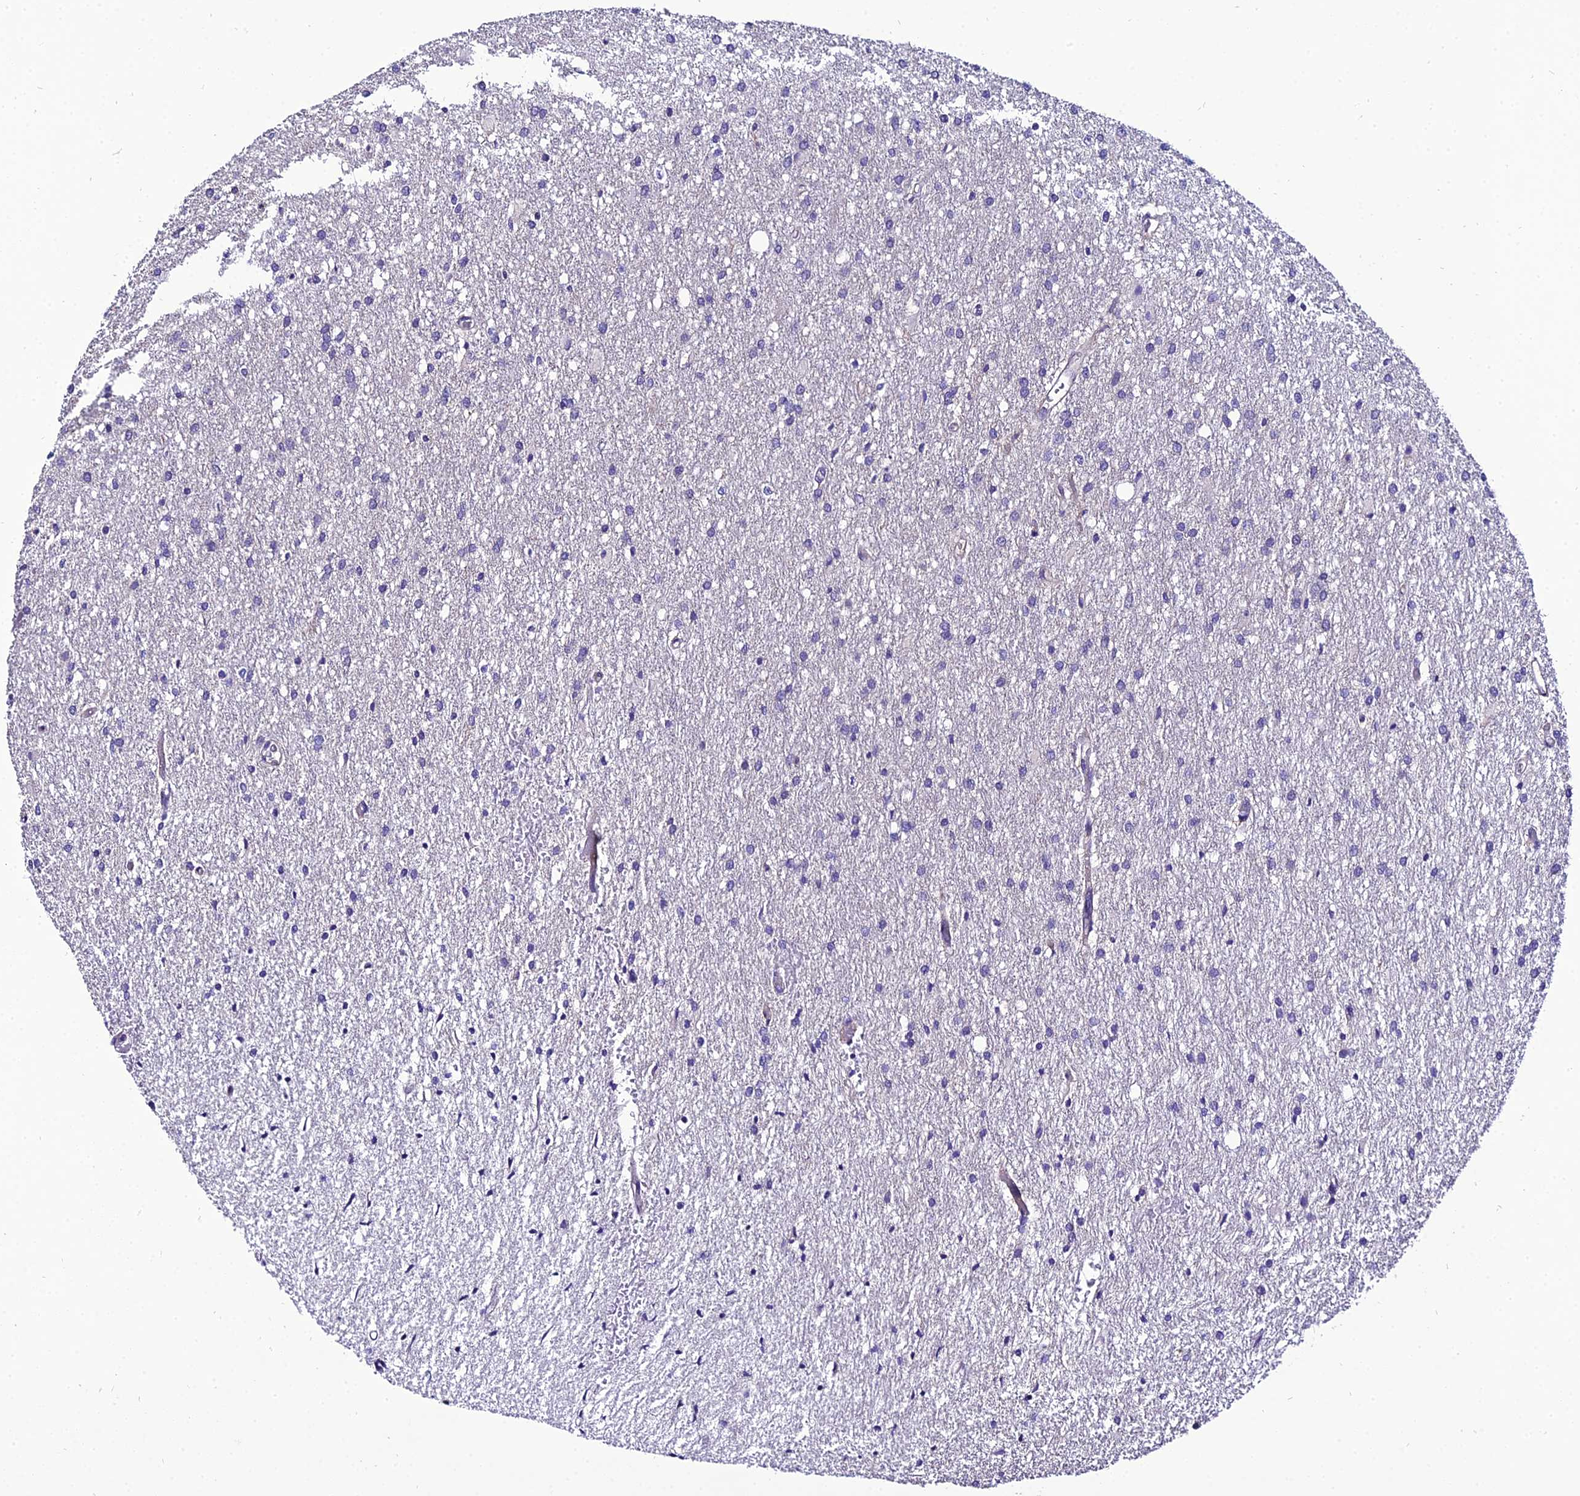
{"staining": {"intensity": "negative", "quantity": "none", "location": "none"}, "tissue": "glioma", "cell_type": "Tumor cells", "image_type": "cancer", "snomed": [{"axis": "morphology", "description": "Glioma, malignant, High grade"}, {"axis": "topography", "description": "Brain"}], "caption": "Glioma was stained to show a protein in brown. There is no significant staining in tumor cells. (DAB IHC with hematoxylin counter stain).", "gene": "SHQ1", "patient": {"sex": "female", "age": 50}}